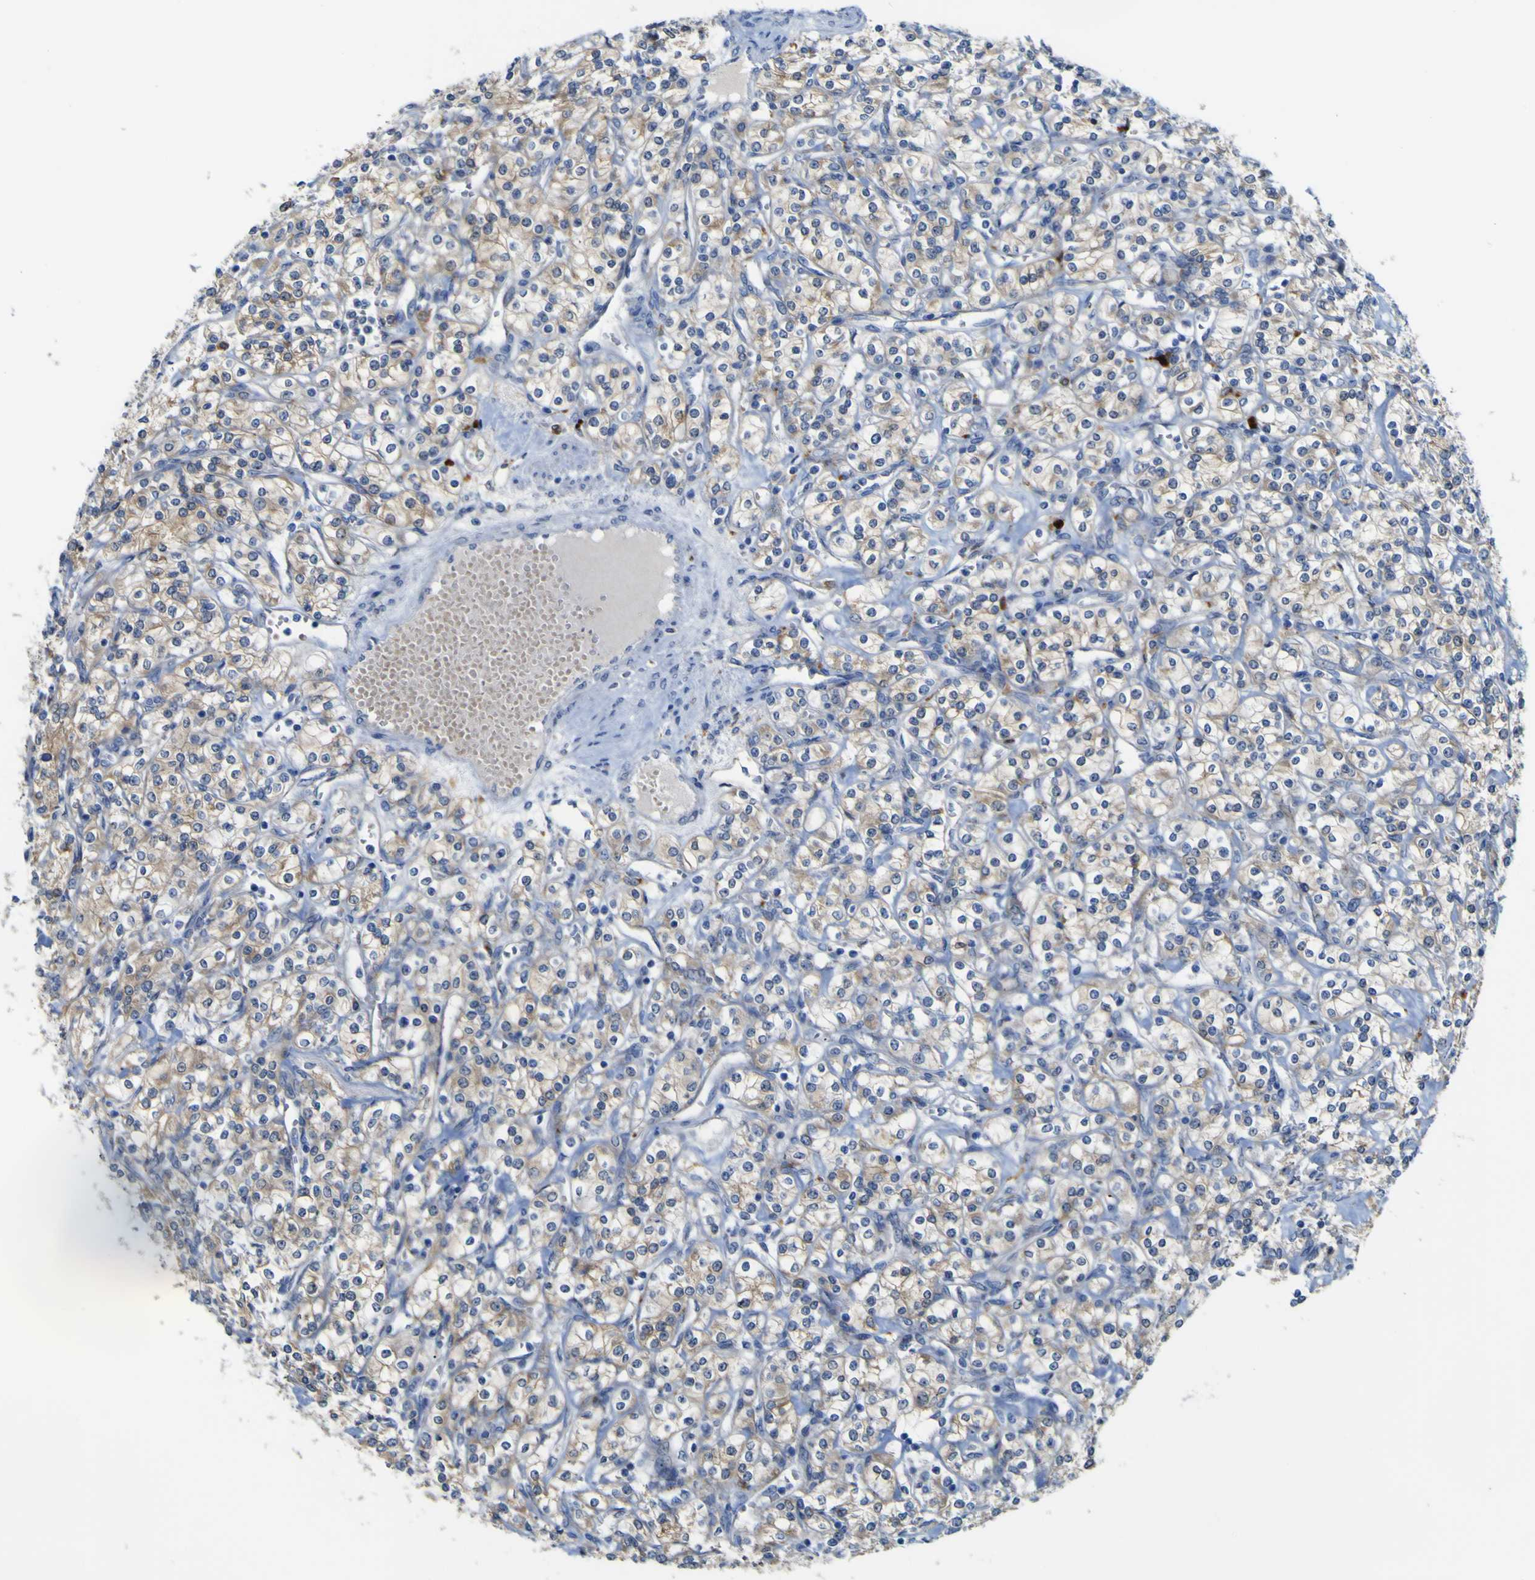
{"staining": {"intensity": "moderate", "quantity": "25%-75%", "location": "cytoplasmic/membranous"}, "tissue": "renal cancer", "cell_type": "Tumor cells", "image_type": "cancer", "snomed": [{"axis": "morphology", "description": "Adenocarcinoma, NOS"}, {"axis": "topography", "description": "Kidney"}], "caption": "Immunohistochemistry (DAB) staining of human renal cancer demonstrates moderate cytoplasmic/membranous protein positivity in about 25%-75% of tumor cells.", "gene": "PTPRF", "patient": {"sex": "male", "age": 77}}